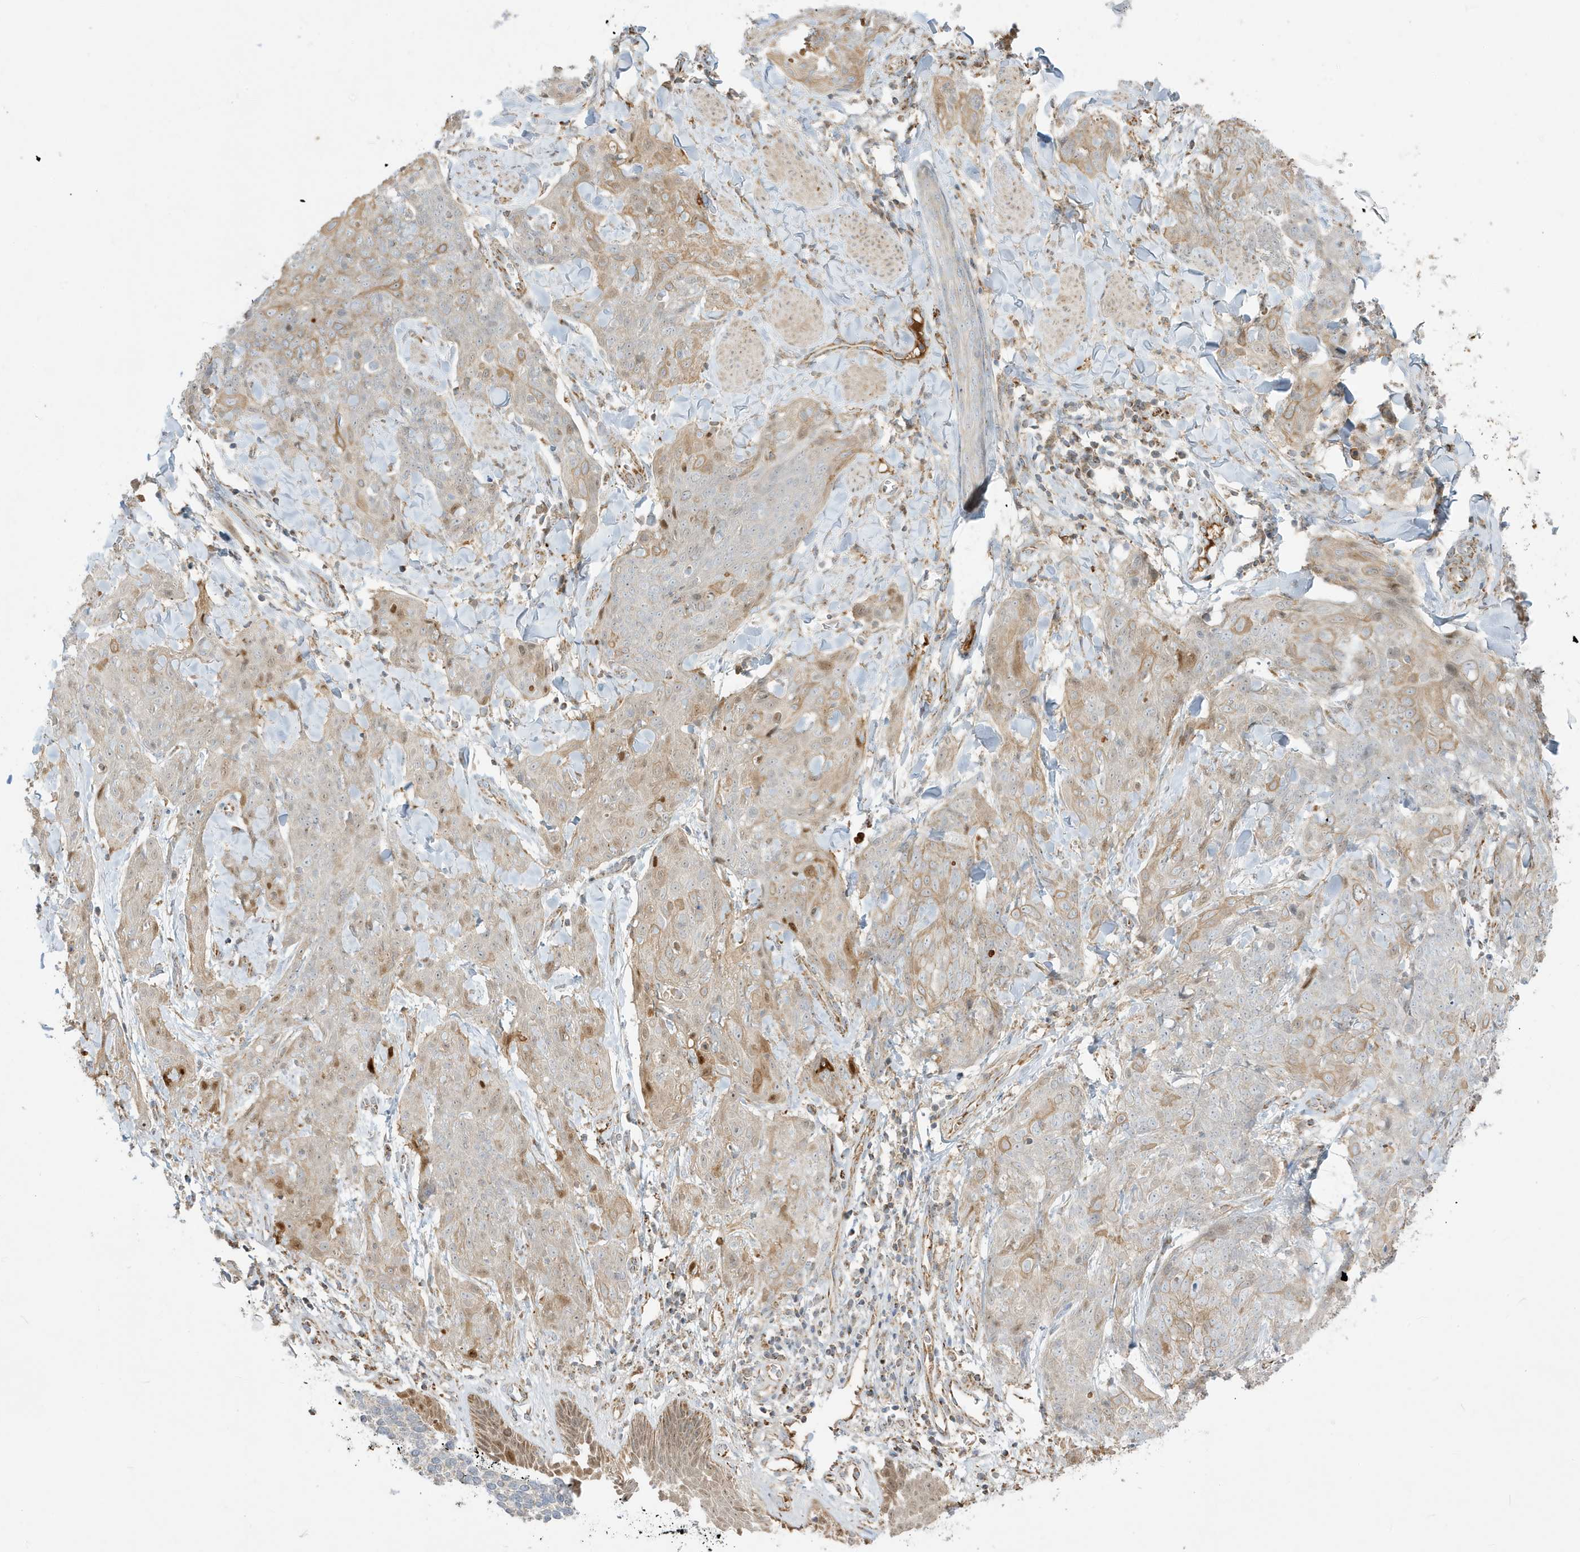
{"staining": {"intensity": "weak", "quantity": "25%-75%", "location": "cytoplasmic/membranous"}, "tissue": "skin cancer", "cell_type": "Tumor cells", "image_type": "cancer", "snomed": [{"axis": "morphology", "description": "Squamous cell carcinoma, NOS"}, {"axis": "topography", "description": "Skin"}, {"axis": "topography", "description": "Vulva"}], "caption": "Skin cancer (squamous cell carcinoma) stained with a brown dye displays weak cytoplasmic/membranous positive expression in approximately 25%-75% of tumor cells.", "gene": "IFT57", "patient": {"sex": "female", "age": 85}}